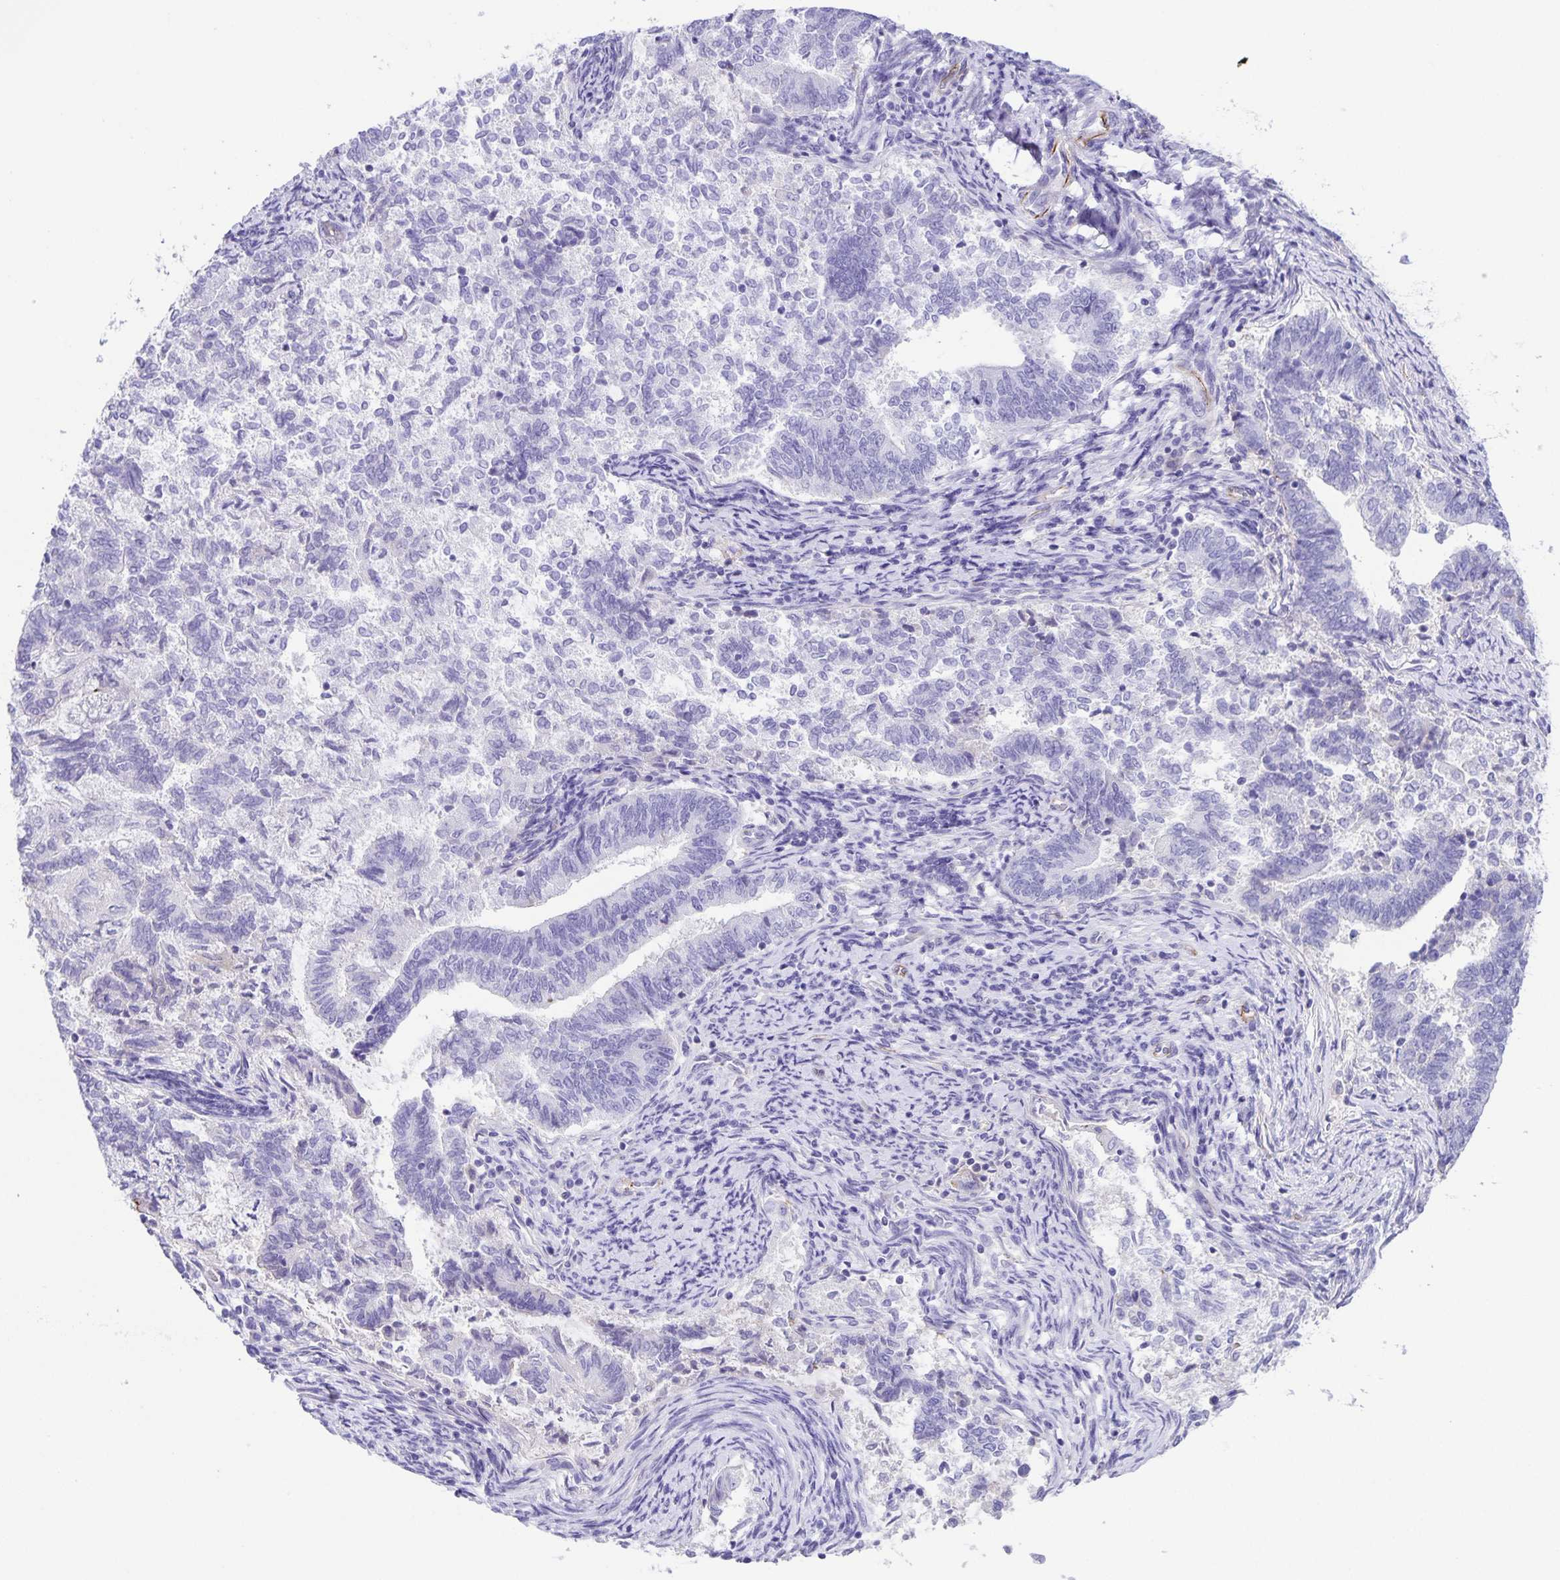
{"staining": {"intensity": "negative", "quantity": "none", "location": "none"}, "tissue": "endometrial cancer", "cell_type": "Tumor cells", "image_type": "cancer", "snomed": [{"axis": "morphology", "description": "Adenocarcinoma, NOS"}, {"axis": "topography", "description": "Endometrium"}], "caption": "Immunohistochemistry photomicrograph of adenocarcinoma (endometrial) stained for a protein (brown), which displays no staining in tumor cells.", "gene": "UBQLN3", "patient": {"sex": "female", "age": 65}}